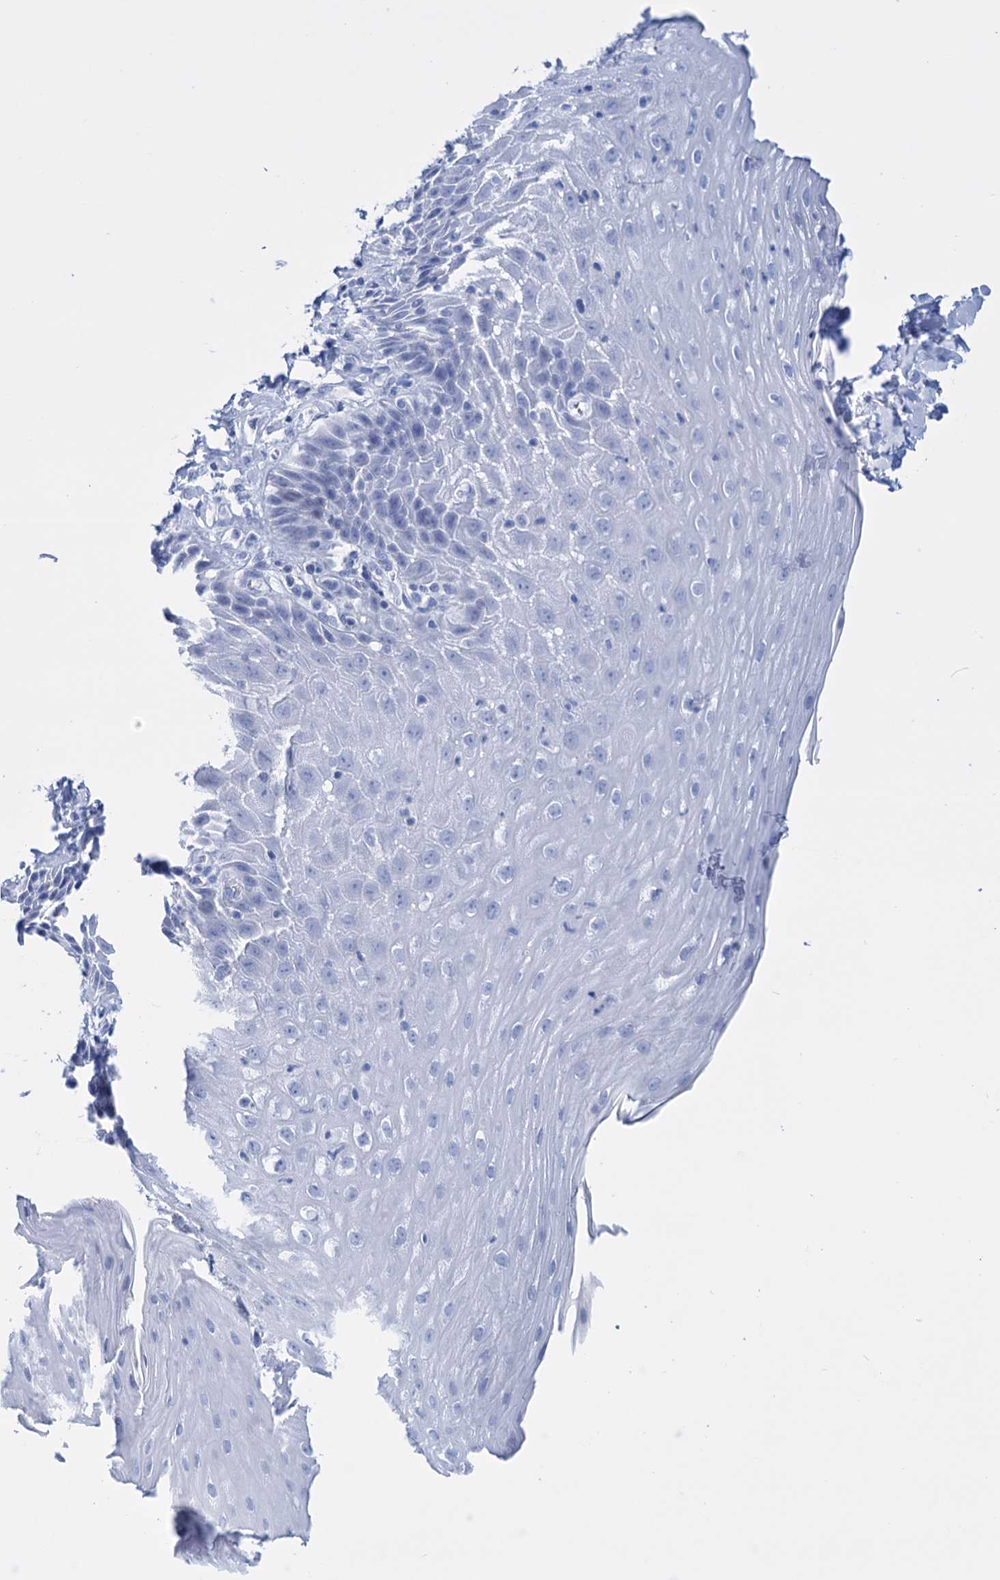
{"staining": {"intensity": "negative", "quantity": "none", "location": "none"}, "tissue": "esophagus", "cell_type": "Squamous epithelial cells", "image_type": "normal", "snomed": [{"axis": "morphology", "description": "Normal tissue, NOS"}, {"axis": "topography", "description": "Esophagus"}], "caption": "Immunohistochemistry micrograph of unremarkable esophagus: human esophagus stained with DAB exhibits no significant protein expression in squamous epithelial cells.", "gene": "FBXW12", "patient": {"sex": "female", "age": 61}}